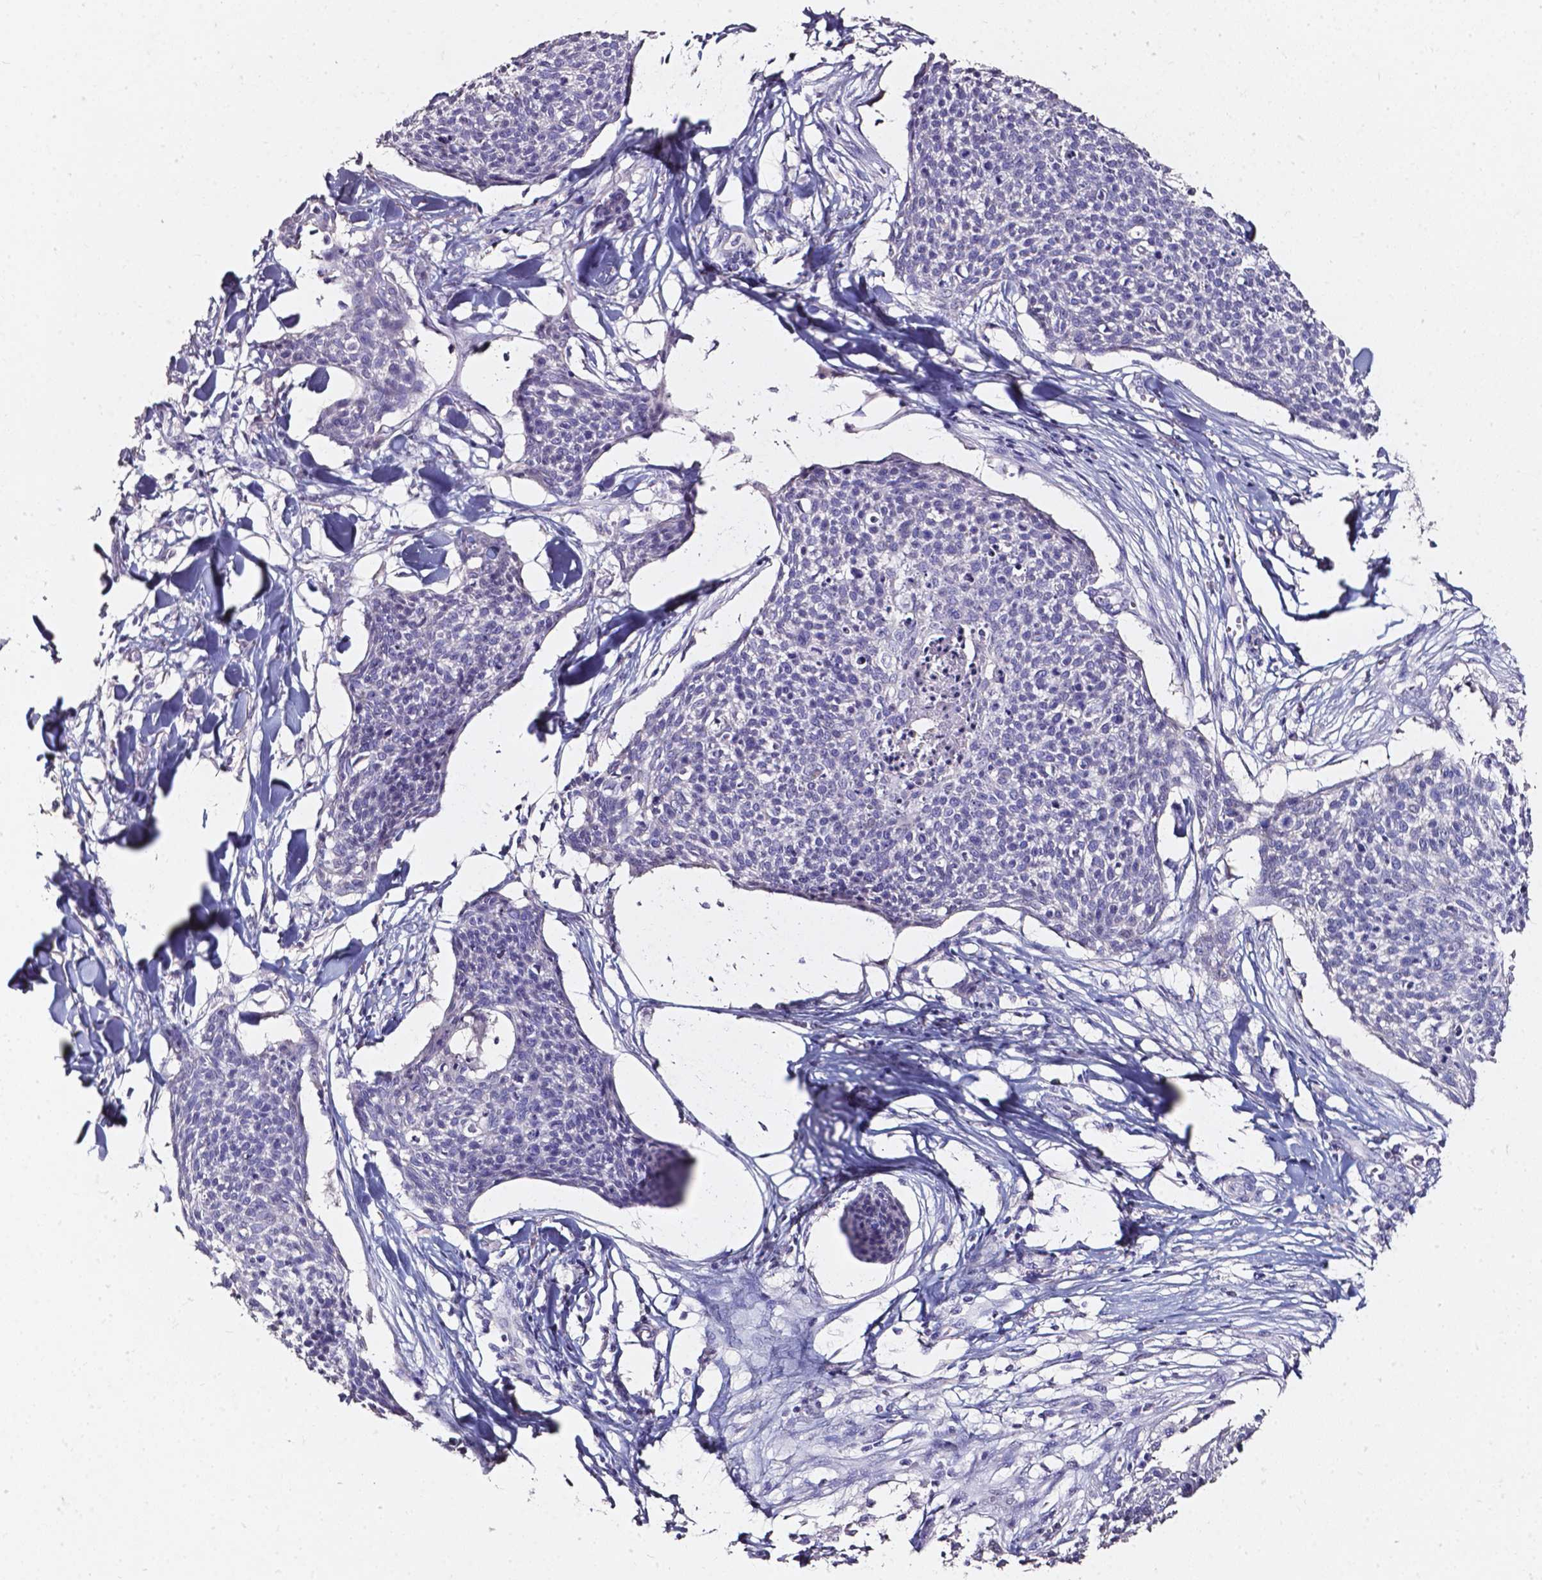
{"staining": {"intensity": "negative", "quantity": "none", "location": "none"}, "tissue": "skin cancer", "cell_type": "Tumor cells", "image_type": "cancer", "snomed": [{"axis": "morphology", "description": "Squamous cell carcinoma, NOS"}, {"axis": "topography", "description": "Skin"}, {"axis": "topography", "description": "Vulva"}], "caption": "Tumor cells show no significant protein expression in skin cancer.", "gene": "AKR1B10", "patient": {"sex": "female", "age": 75}}